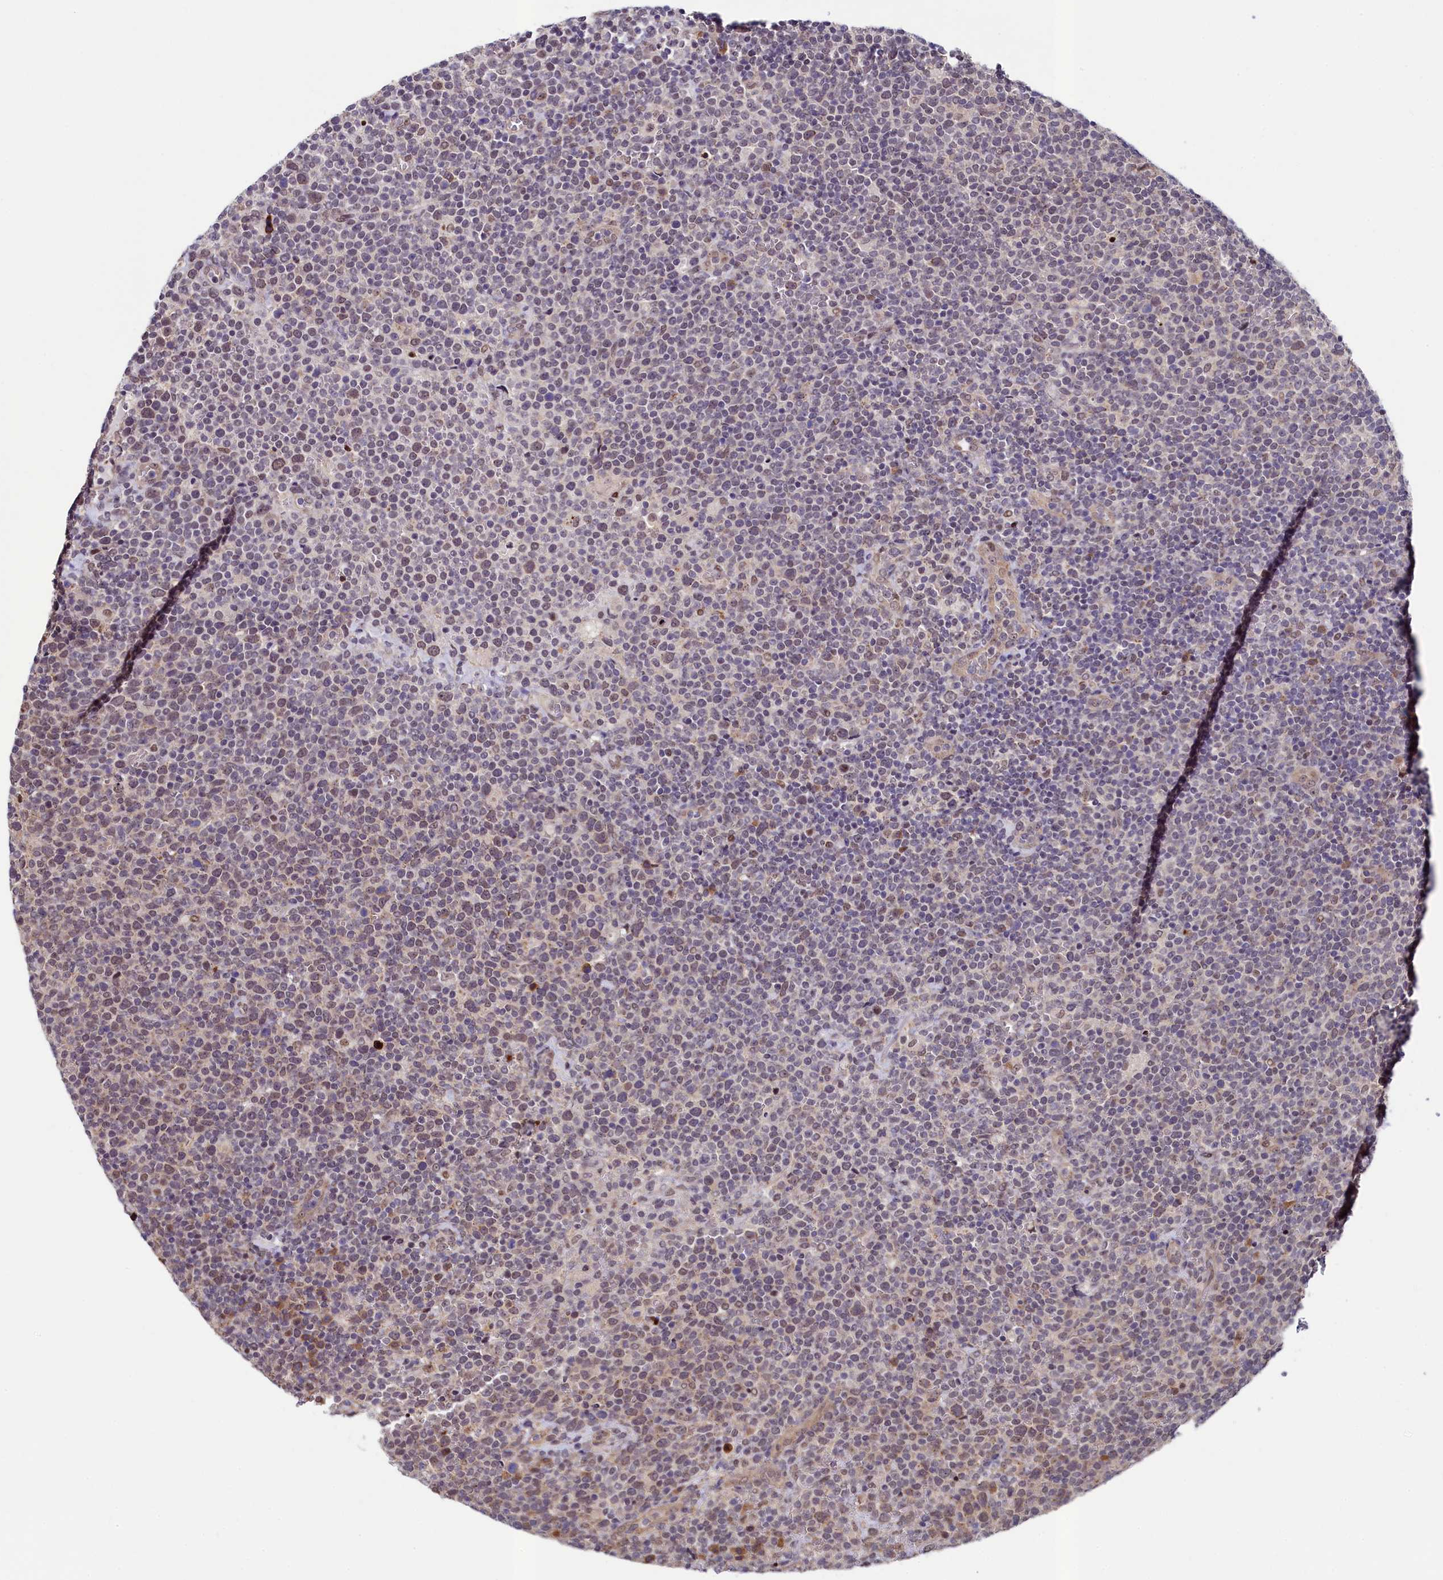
{"staining": {"intensity": "weak", "quantity": "25%-75%", "location": "nuclear"}, "tissue": "lymphoma", "cell_type": "Tumor cells", "image_type": "cancer", "snomed": [{"axis": "morphology", "description": "Malignant lymphoma, non-Hodgkin's type, High grade"}, {"axis": "topography", "description": "Lymph node"}], "caption": "Immunohistochemistry of human lymphoma displays low levels of weak nuclear staining in approximately 25%-75% of tumor cells.", "gene": "LEO1", "patient": {"sex": "male", "age": 61}}